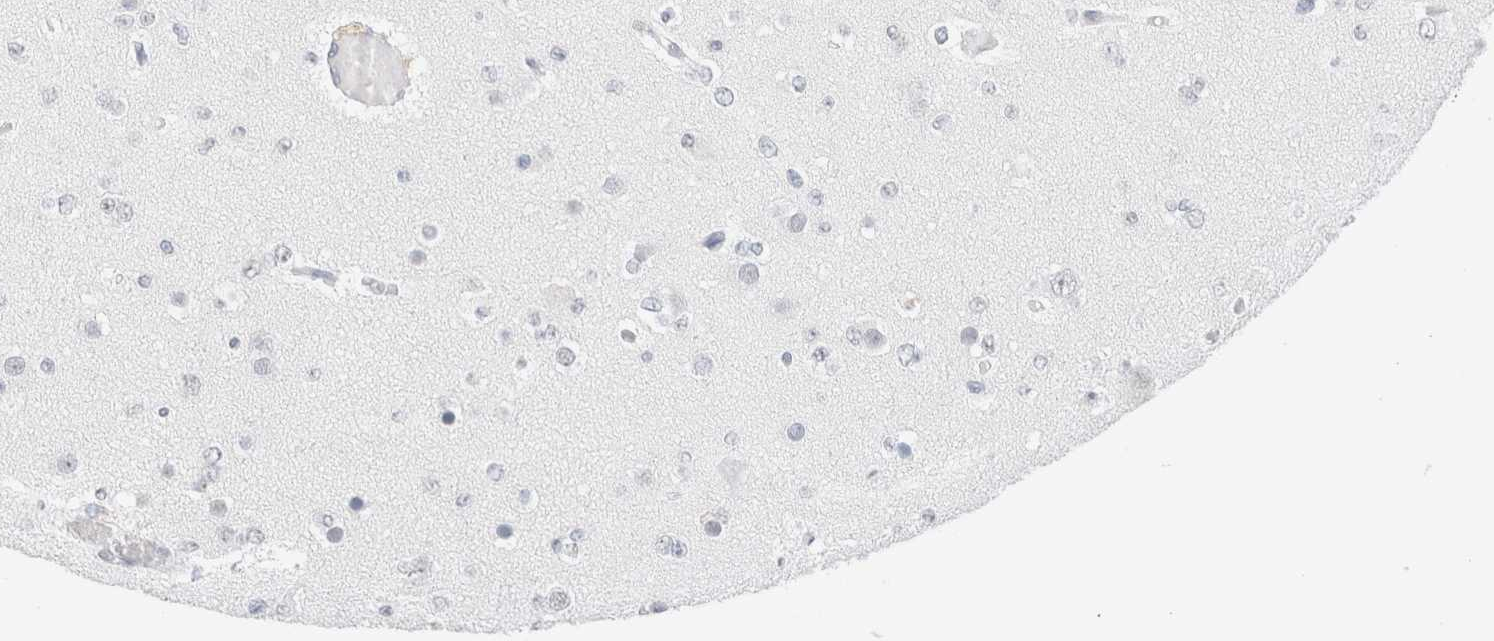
{"staining": {"intensity": "negative", "quantity": "none", "location": "none"}, "tissue": "glioma", "cell_type": "Tumor cells", "image_type": "cancer", "snomed": [{"axis": "morphology", "description": "Glioma, malignant, Low grade"}, {"axis": "topography", "description": "Brain"}], "caption": "Glioma was stained to show a protein in brown. There is no significant expression in tumor cells.", "gene": "CD80", "patient": {"sex": "female", "age": 22}}